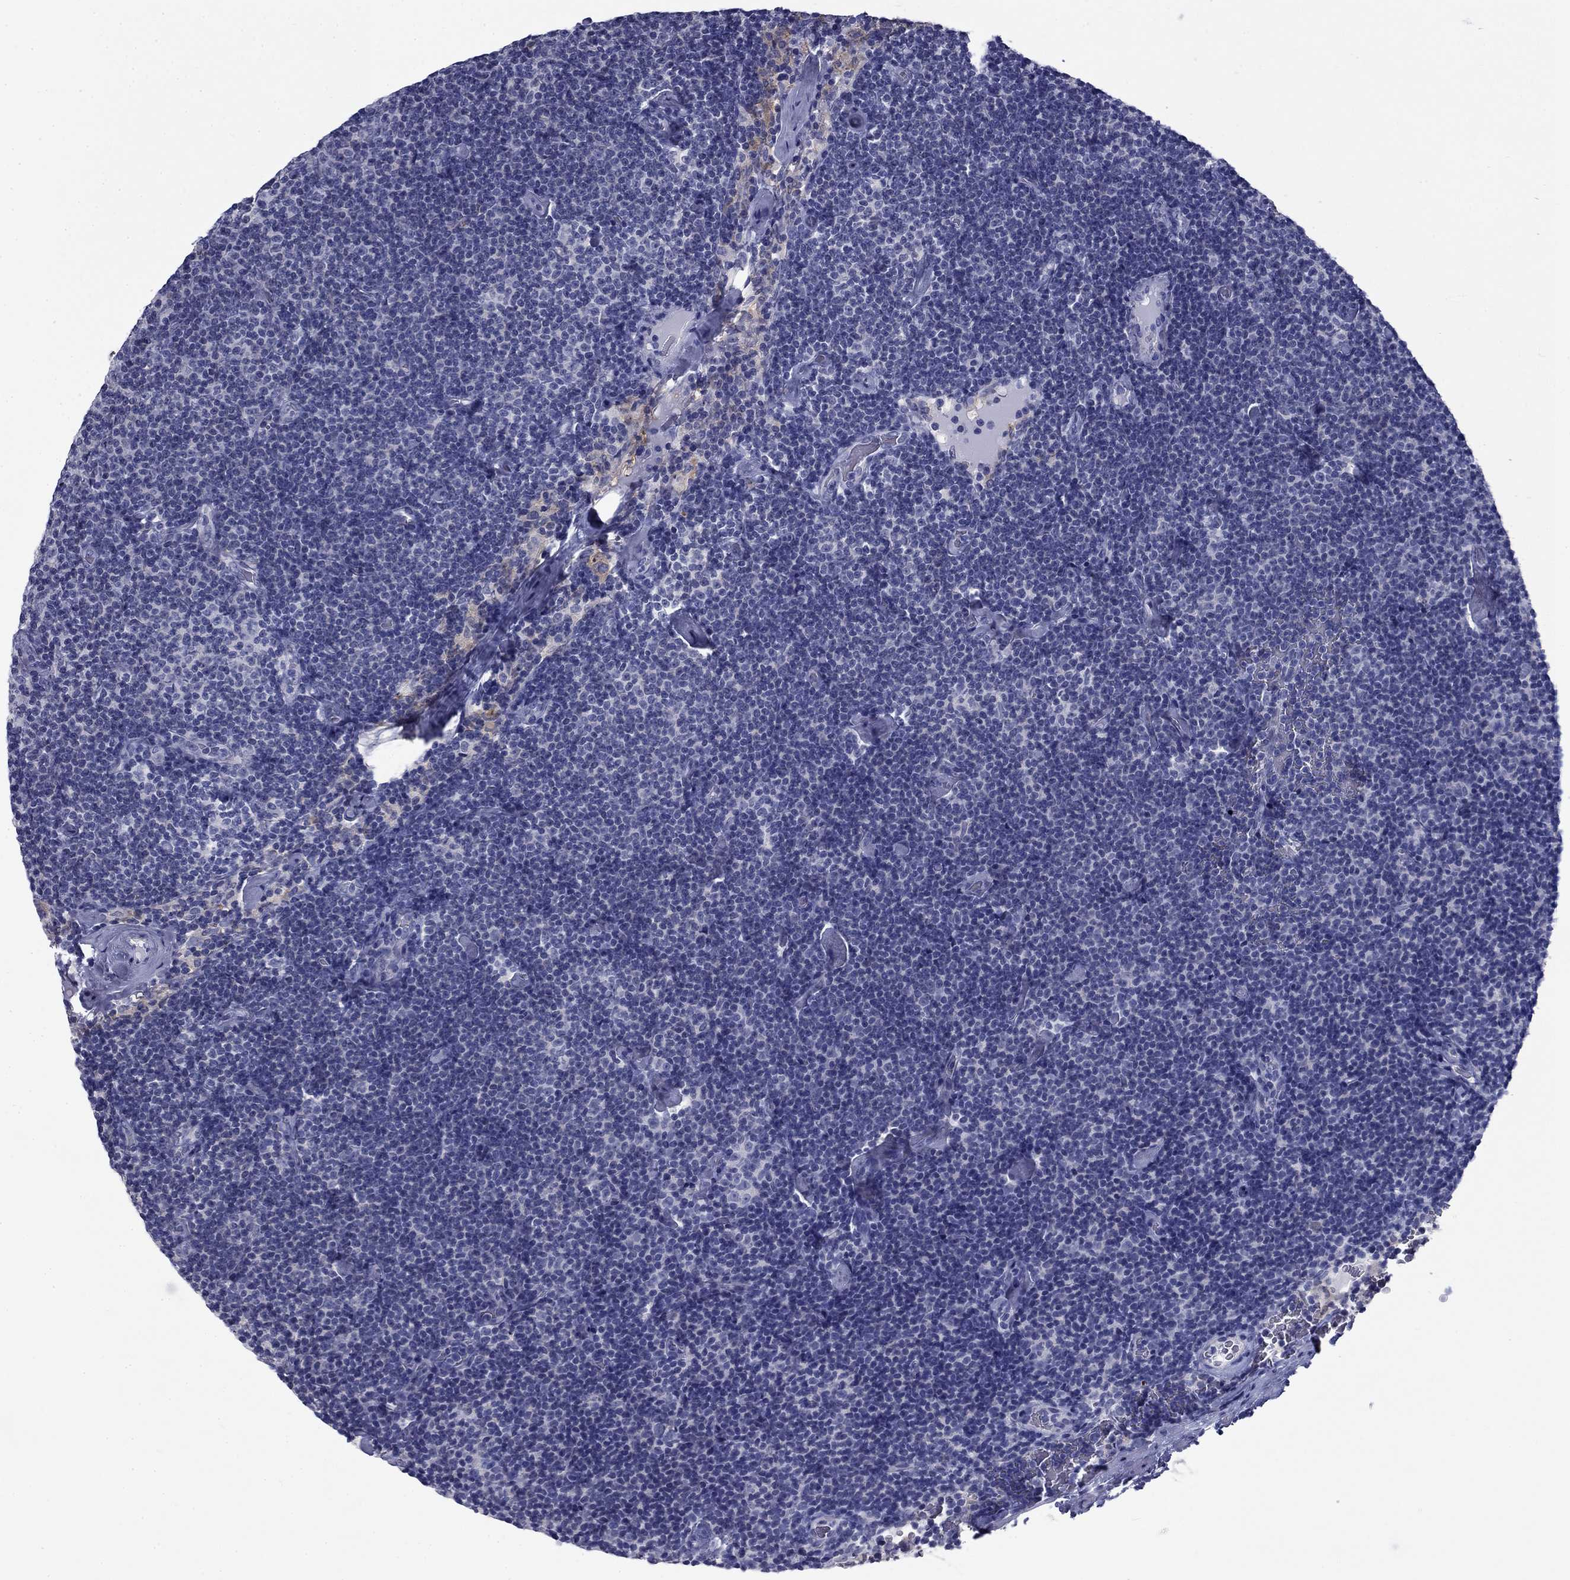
{"staining": {"intensity": "negative", "quantity": "none", "location": "none"}, "tissue": "lymphoma", "cell_type": "Tumor cells", "image_type": "cancer", "snomed": [{"axis": "morphology", "description": "Malignant lymphoma, non-Hodgkin's type, Low grade"}, {"axis": "topography", "description": "Lymph node"}], "caption": "This is an immunohistochemistry (IHC) histopathology image of human lymphoma. There is no positivity in tumor cells.", "gene": "BCL2L14", "patient": {"sex": "male", "age": 81}}